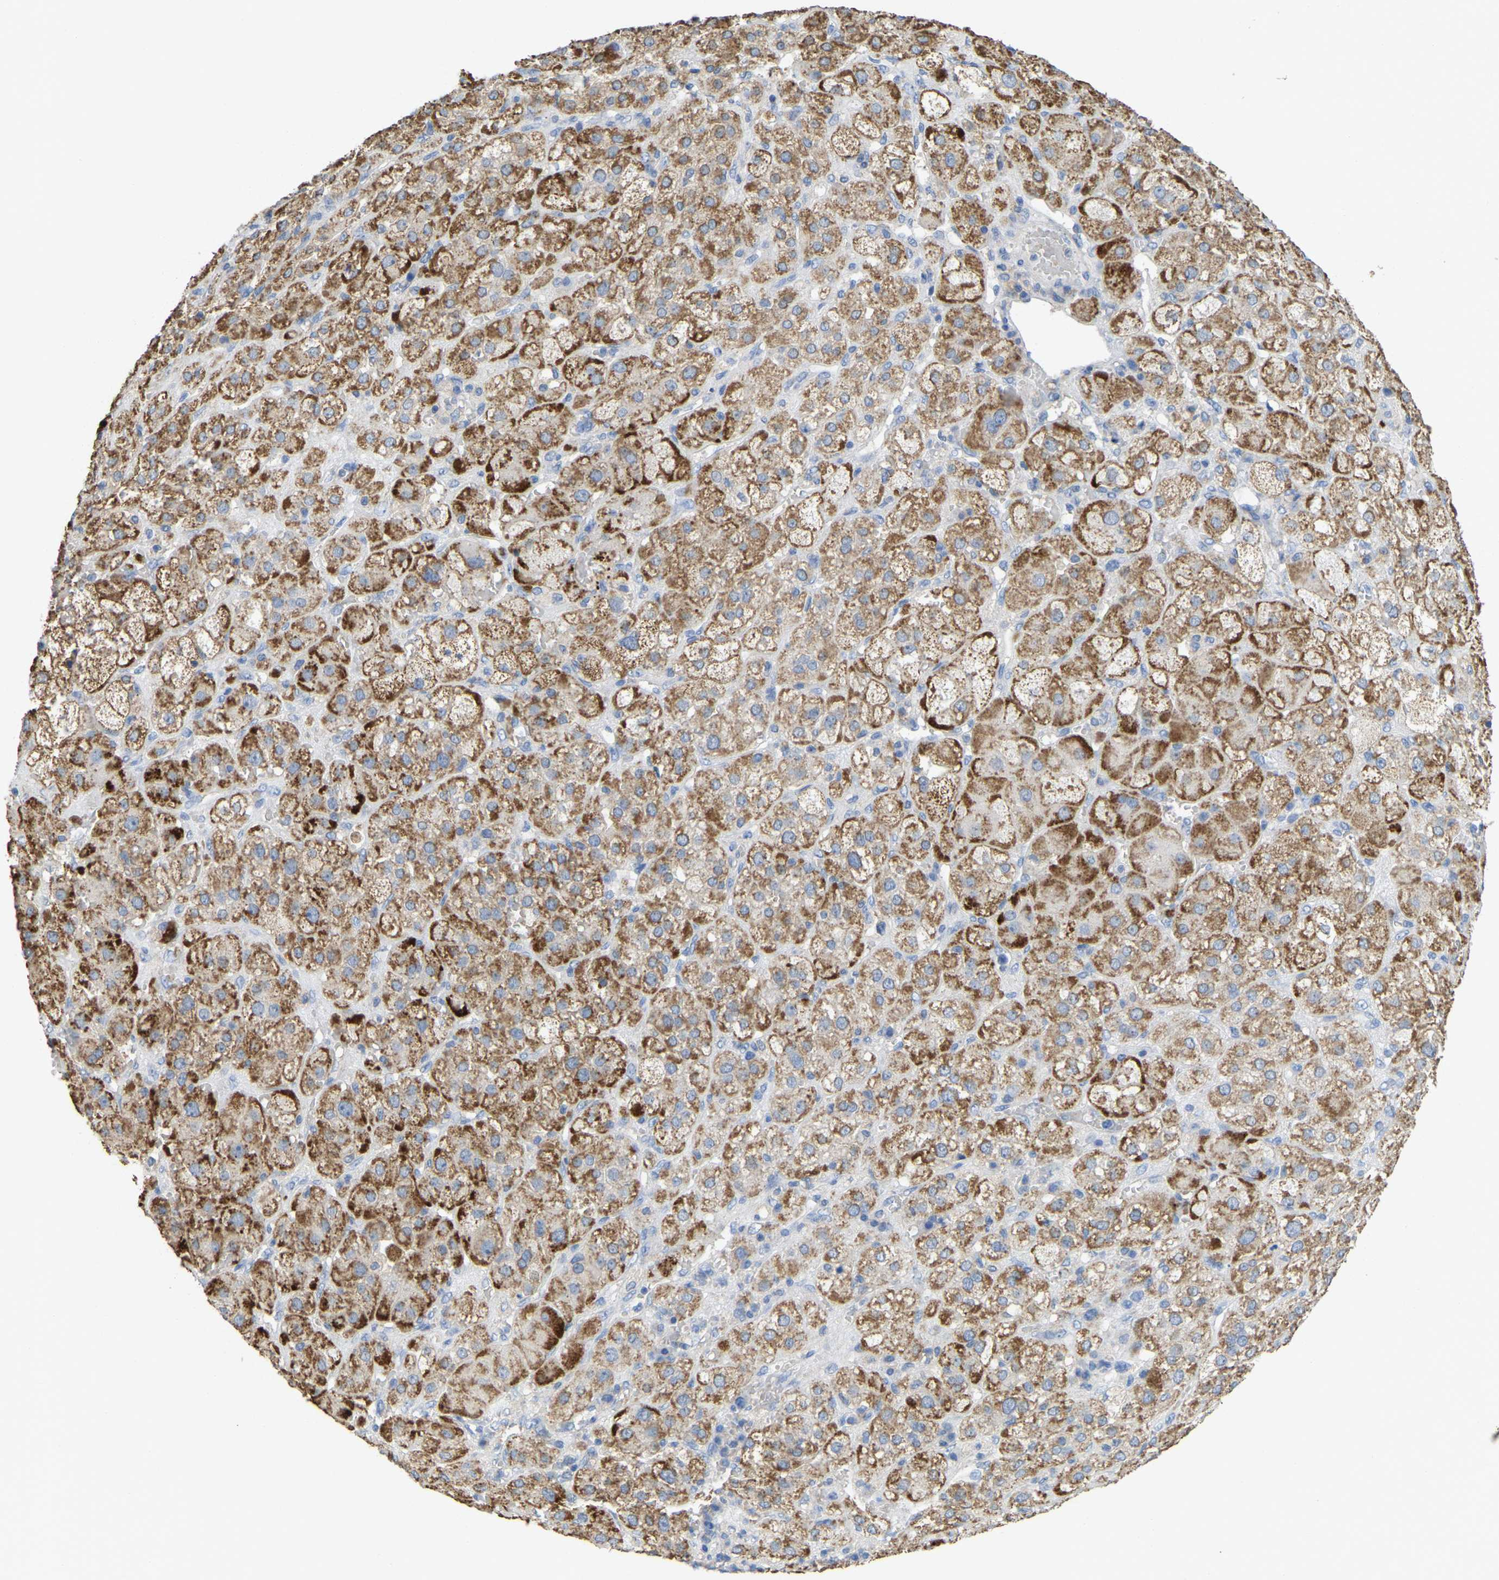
{"staining": {"intensity": "moderate", "quantity": ">75%", "location": "cytoplasmic/membranous"}, "tissue": "adrenal gland", "cell_type": "Glandular cells", "image_type": "normal", "snomed": [{"axis": "morphology", "description": "Normal tissue, NOS"}, {"axis": "topography", "description": "Adrenal gland"}], "caption": "The image shows immunohistochemical staining of benign adrenal gland. There is moderate cytoplasmic/membranous positivity is seen in about >75% of glandular cells.", "gene": "SERPINB5", "patient": {"sex": "female", "age": 47}}